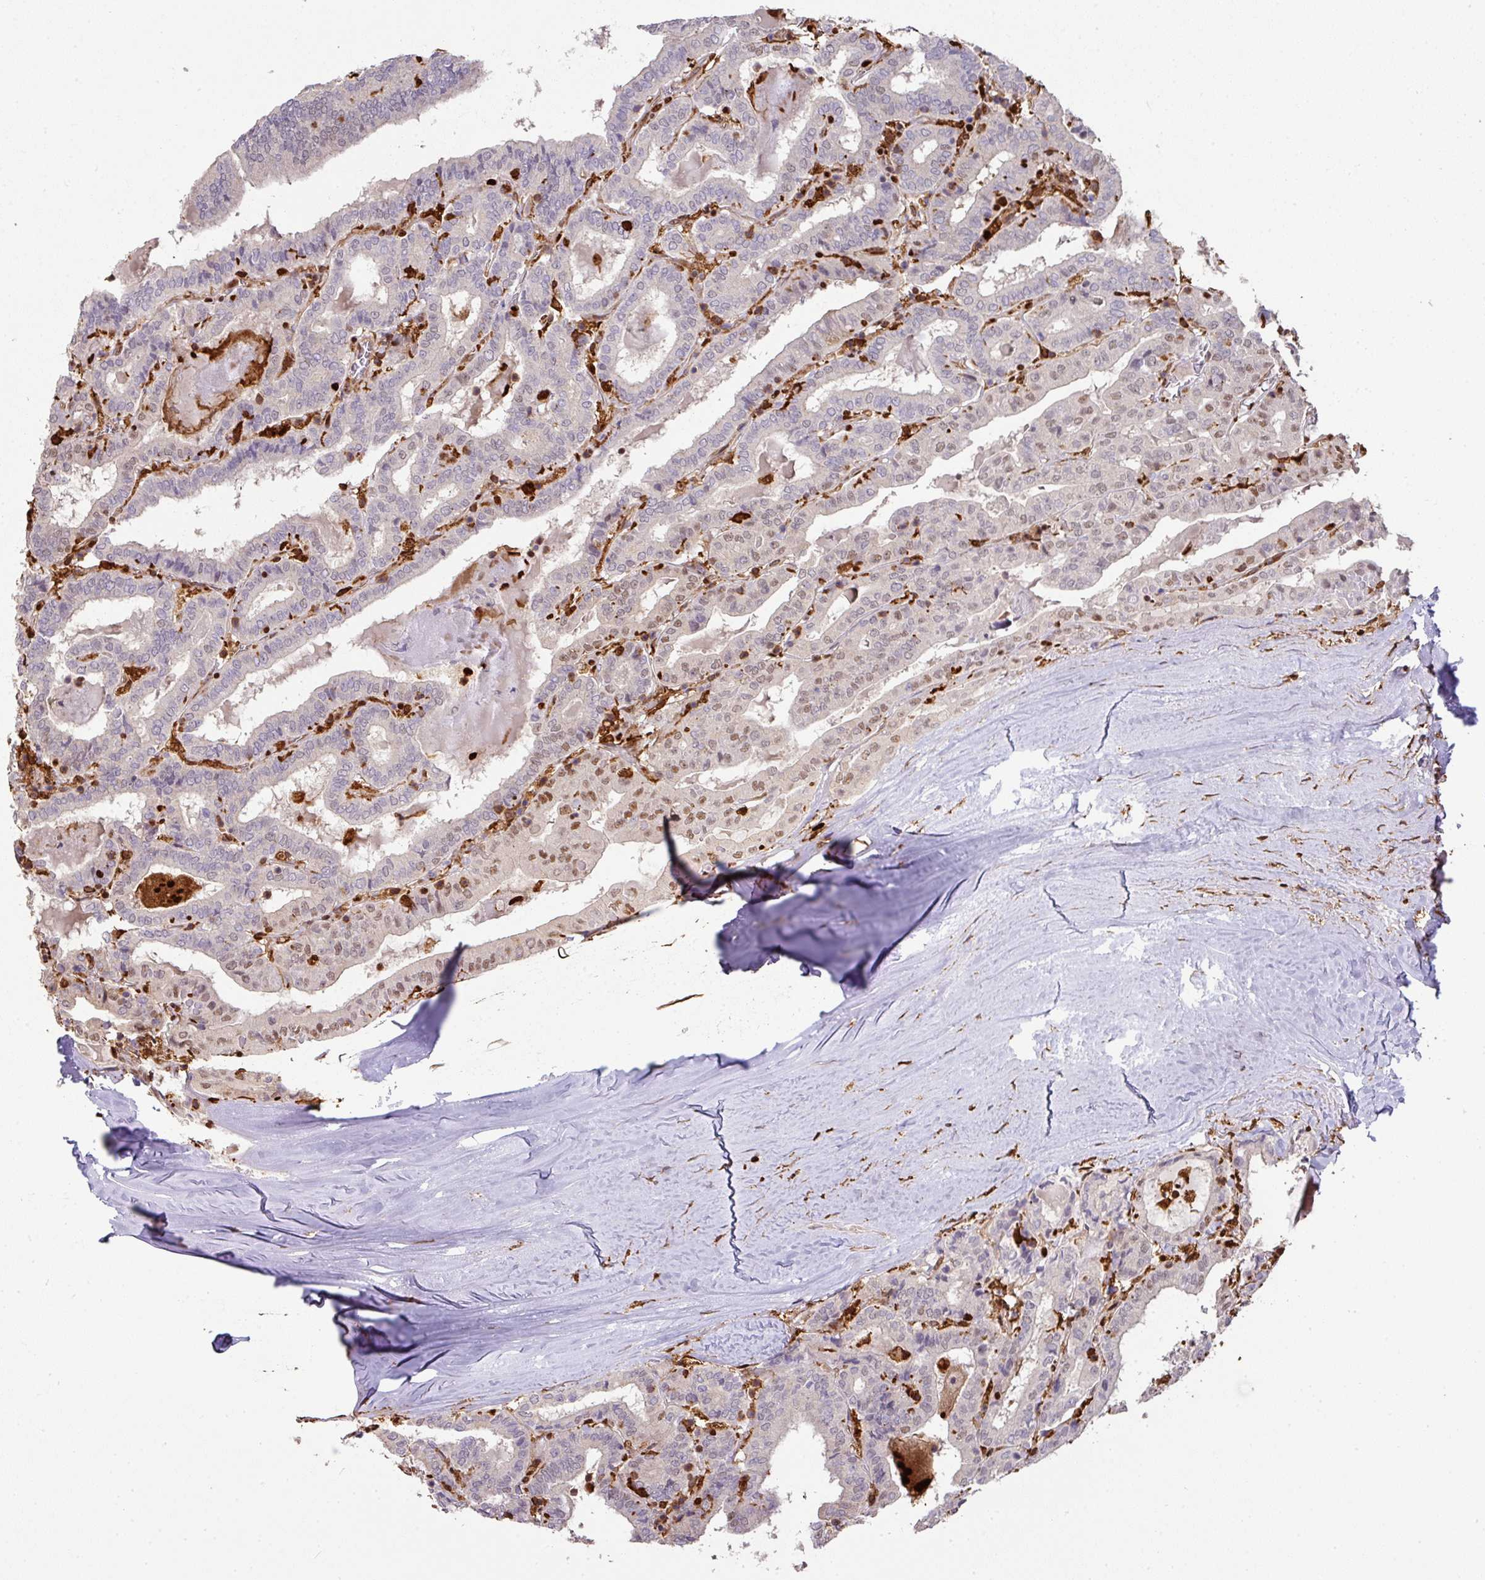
{"staining": {"intensity": "moderate", "quantity": "<25%", "location": "nuclear"}, "tissue": "thyroid cancer", "cell_type": "Tumor cells", "image_type": "cancer", "snomed": [{"axis": "morphology", "description": "Papillary adenocarcinoma, NOS"}, {"axis": "topography", "description": "Thyroid gland"}], "caption": "This image demonstrates immunohistochemistry staining of thyroid papillary adenocarcinoma, with low moderate nuclear expression in approximately <25% of tumor cells.", "gene": "SAMHD1", "patient": {"sex": "female", "age": 72}}